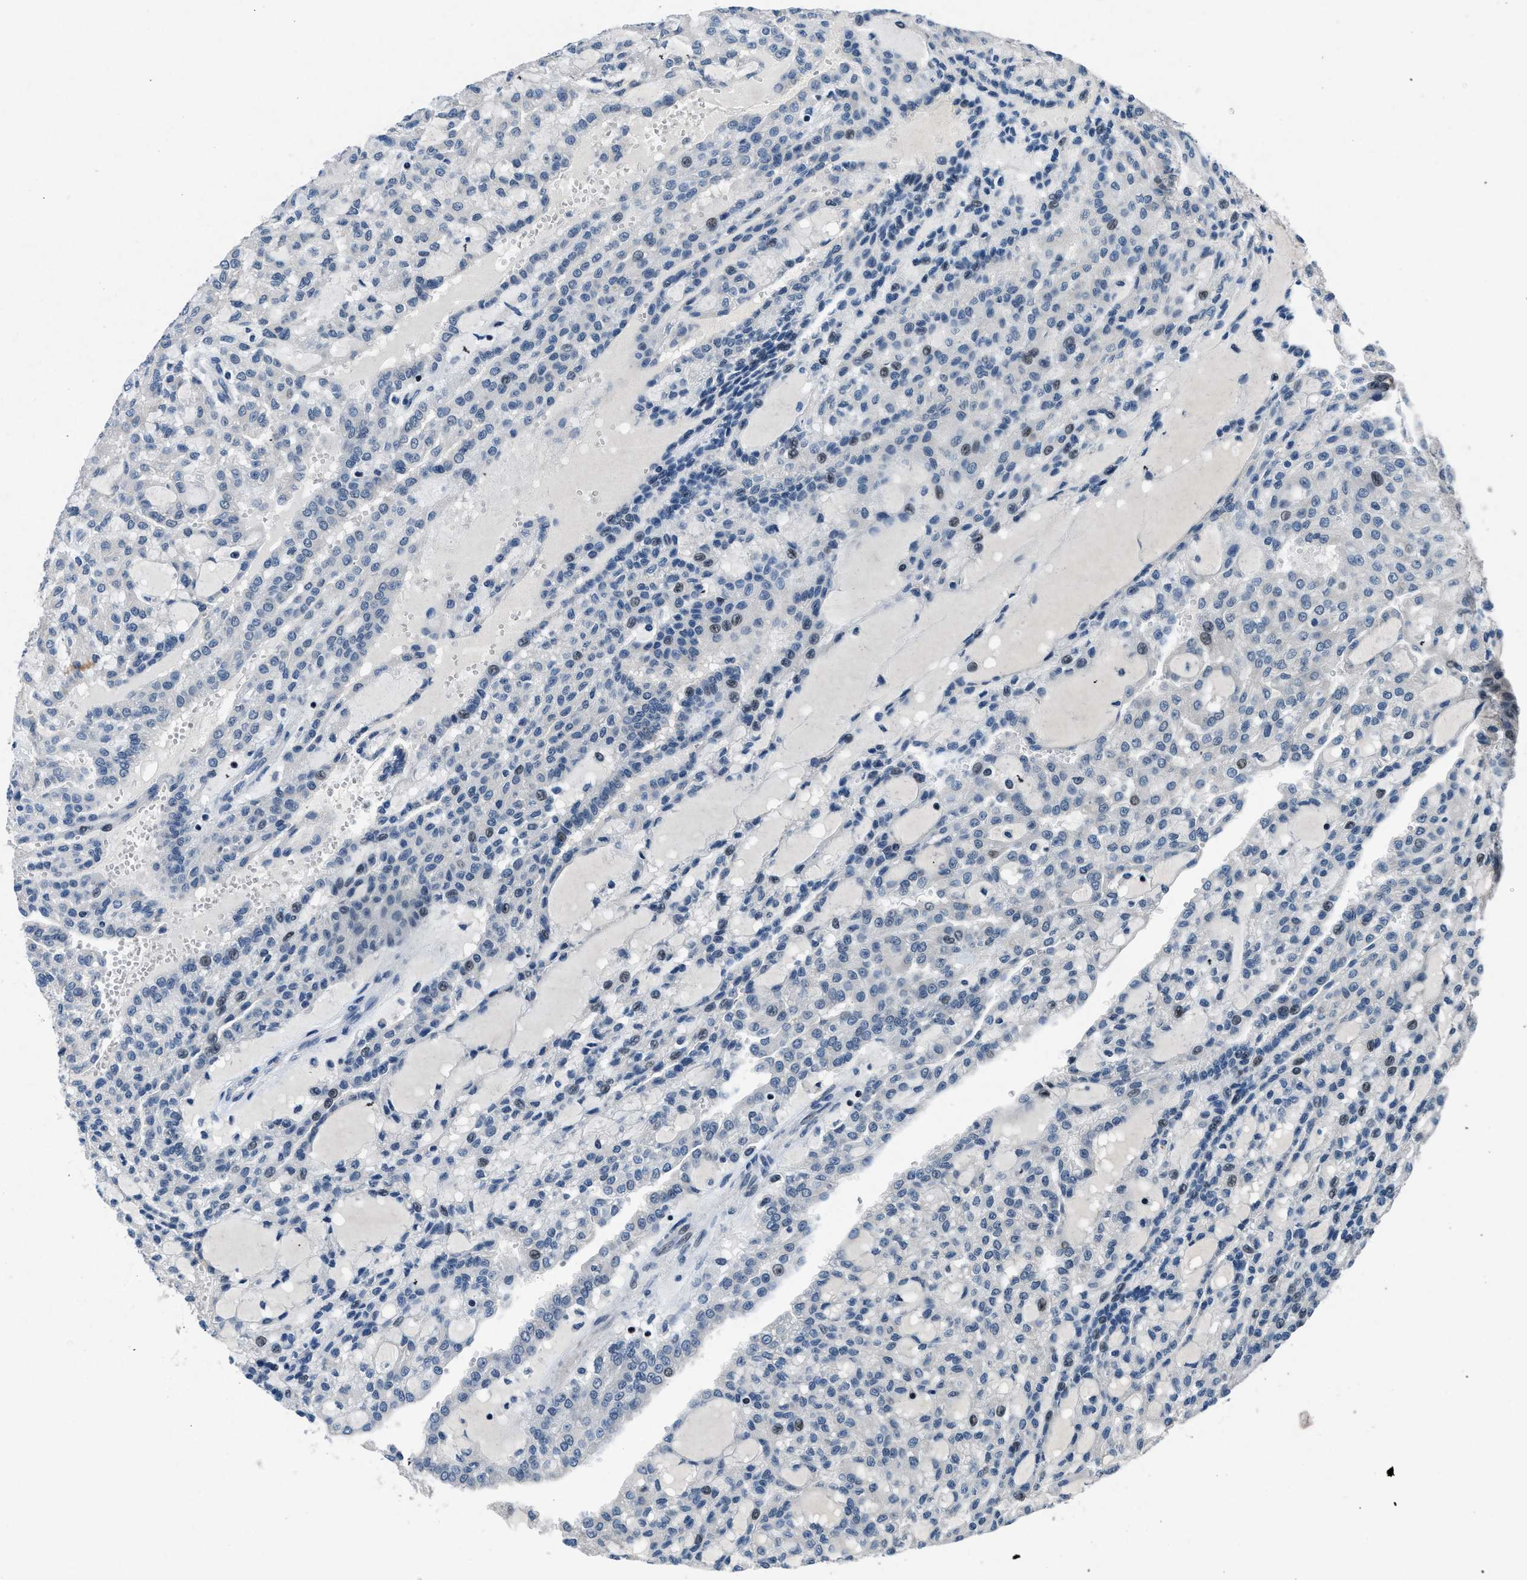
{"staining": {"intensity": "weak", "quantity": "<25%", "location": "nuclear"}, "tissue": "renal cancer", "cell_type": "Tumor cells", "image_type": "cancer", "snomed": [{"axis": "morphology", "description": "Adenocarcinoma, NOS"}, {"axis": "topography", "description": "Kidney"}], "caption": "IHC histopathology image of neoplastic tissue: renal cancer stained with DAB (3,3'-diaminobenzidine) shows no significant protein positivity in tumor cells.", "gene": "PHLDA1", "patient": {"sex": "male", "age": 63}}